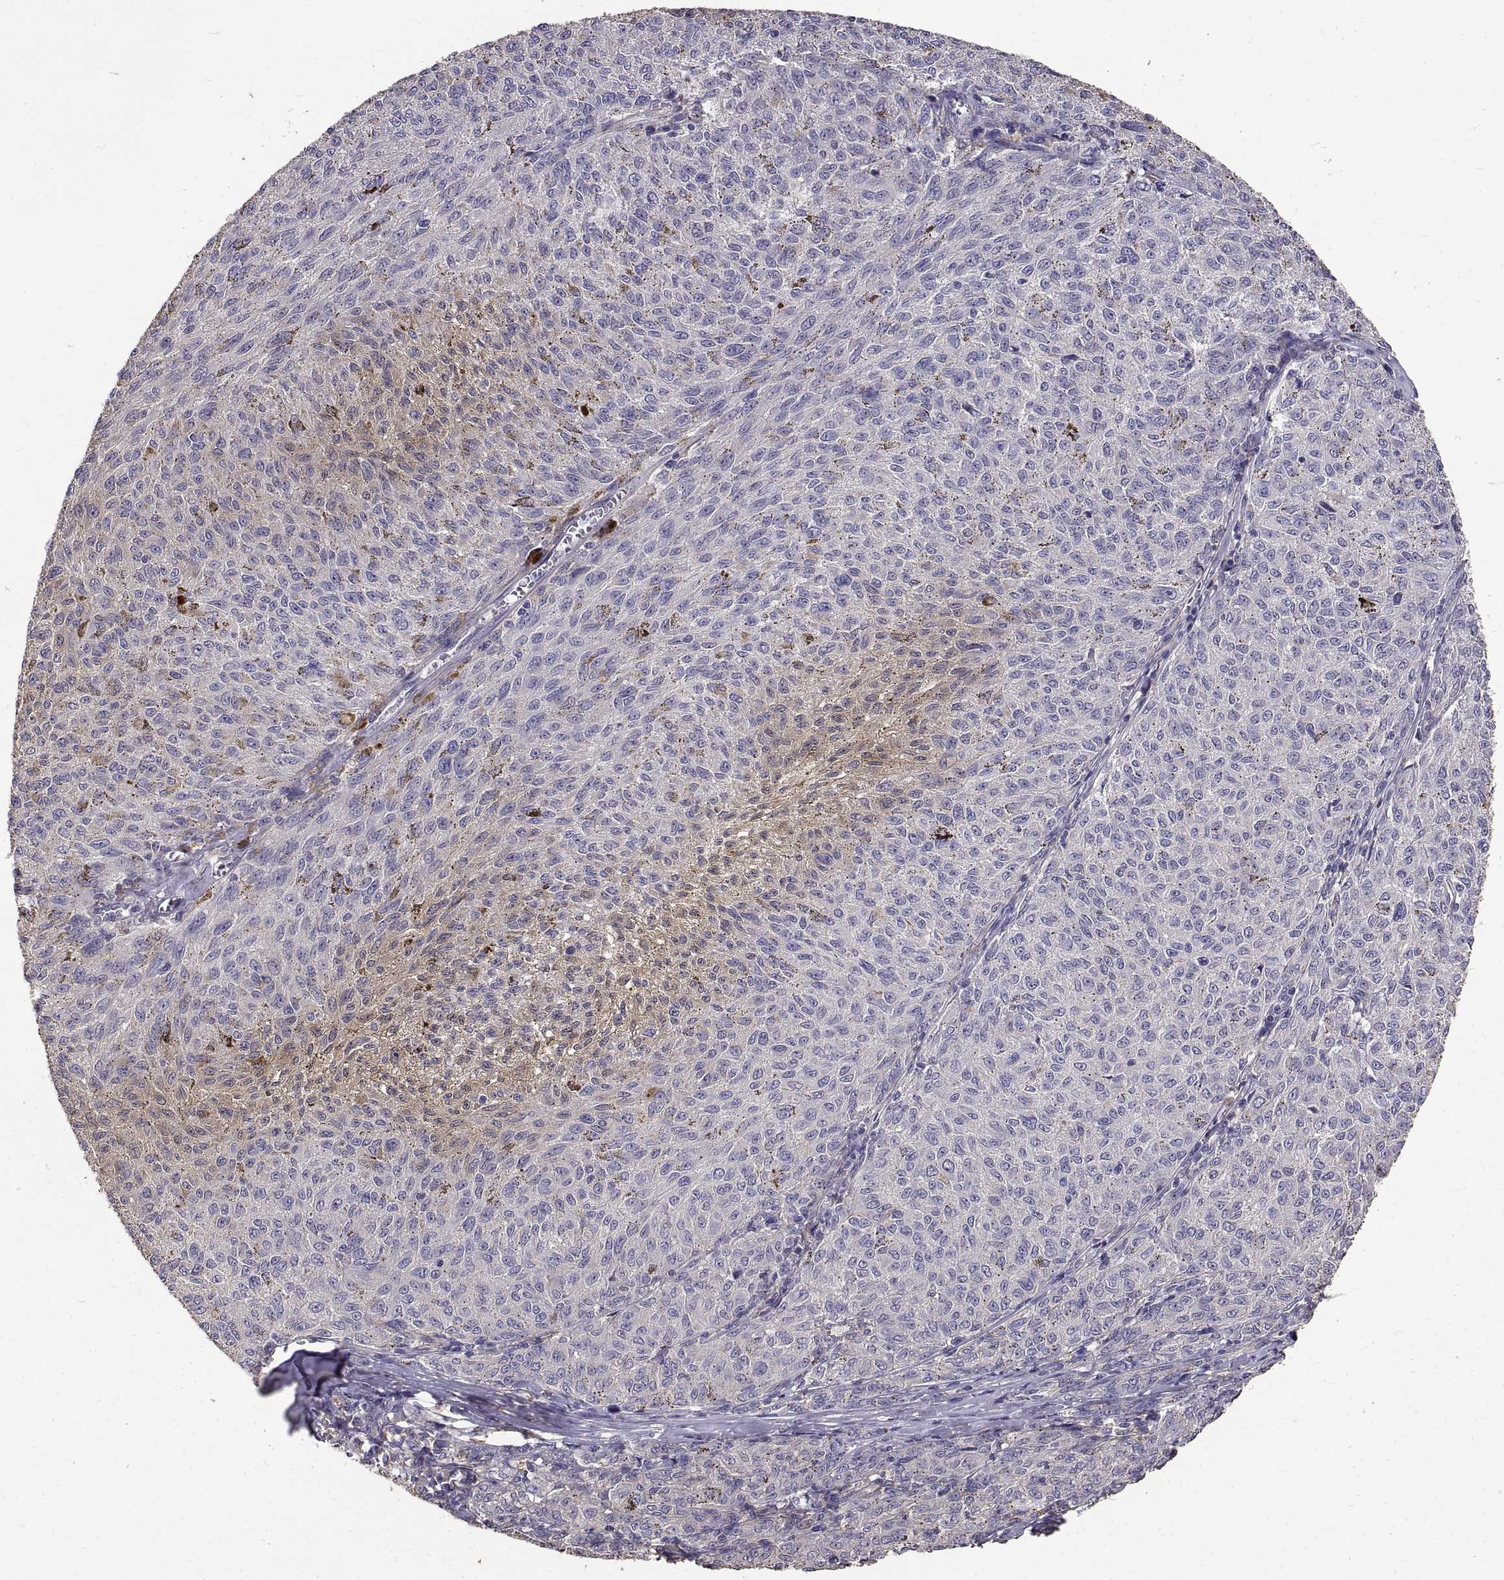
{"staining": {"intensity": "weak", "quantity": "<25%", "location": "cytoplasmic/membranous"}, "tissue": "melanoma", "cell_type": "Tumor cells", "image_type": "cancer", "snomed": [{"axis": "morphology", "description": "Malignant melanoma, NOS"}, {"axis": "topography", "description": "Skin"}], "caption": "High power microscopy image of an IHC micrograph of melanoma, revealing no significant staining in tumor cells.", "gene": "PEA15", "patient": {"sex": "female", "age": 72}}